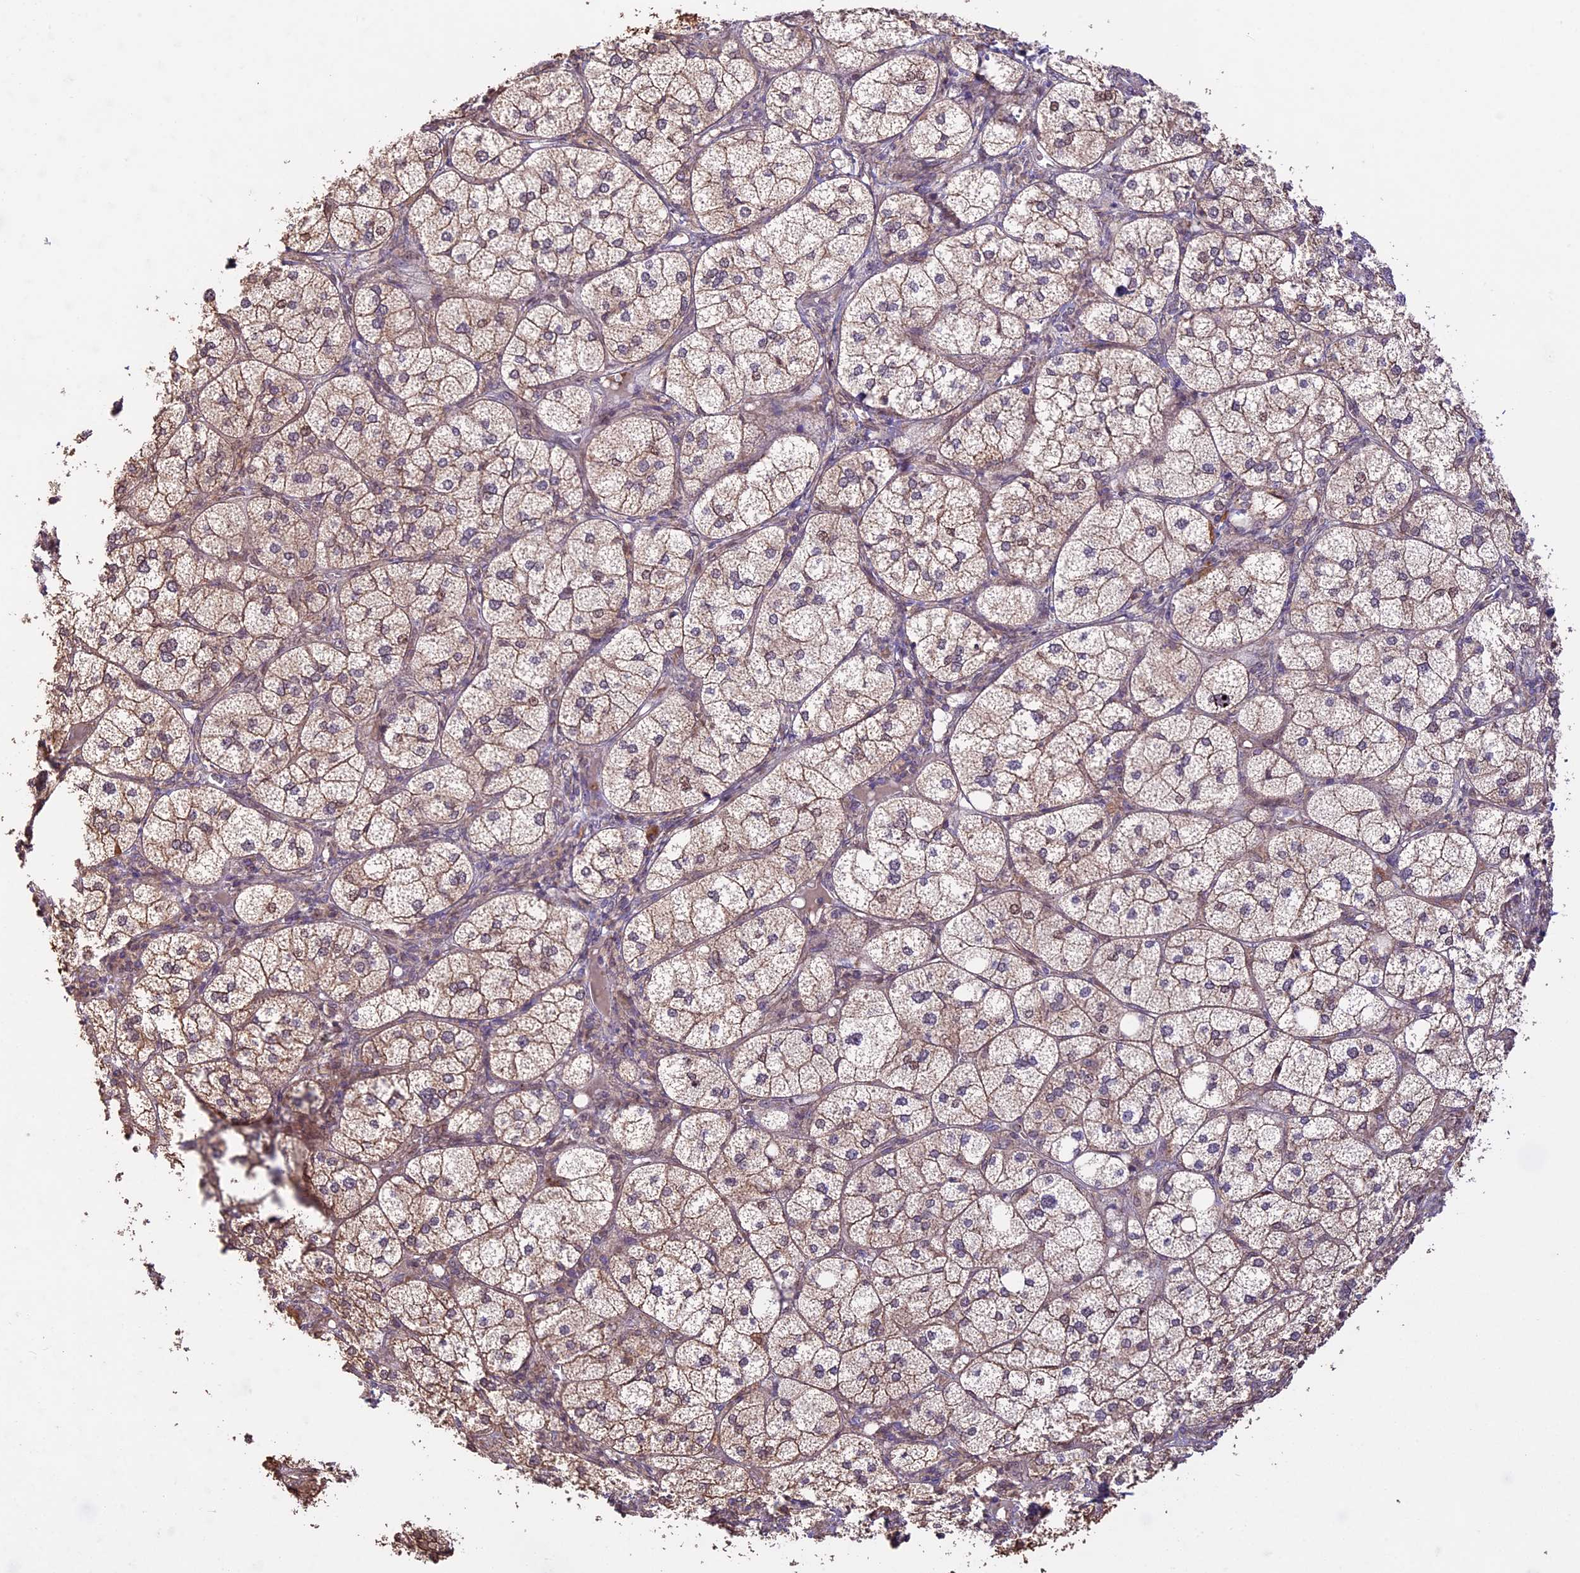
{"staining": {"intensity": "moderate", "quantity": "25%-75%", "location": "cytoplasmic/membranous"}, "tissue": "adrenal gland", "cell_type": "Glandular cells", "image_type": "normal", "snomed": [{"axis": "morphology", "description": "Normal tissue, NOS"}, {"axis": "topography", "description": "Adrenal gland"}], "caption": "Moderate cytoplasmic/membranous positivity is appreciated in about 25%-75% of glandular cells in unremarkable adrenal gland.", "gene": "BCAS4", "patient": {"sex": "female", "age": 61}}